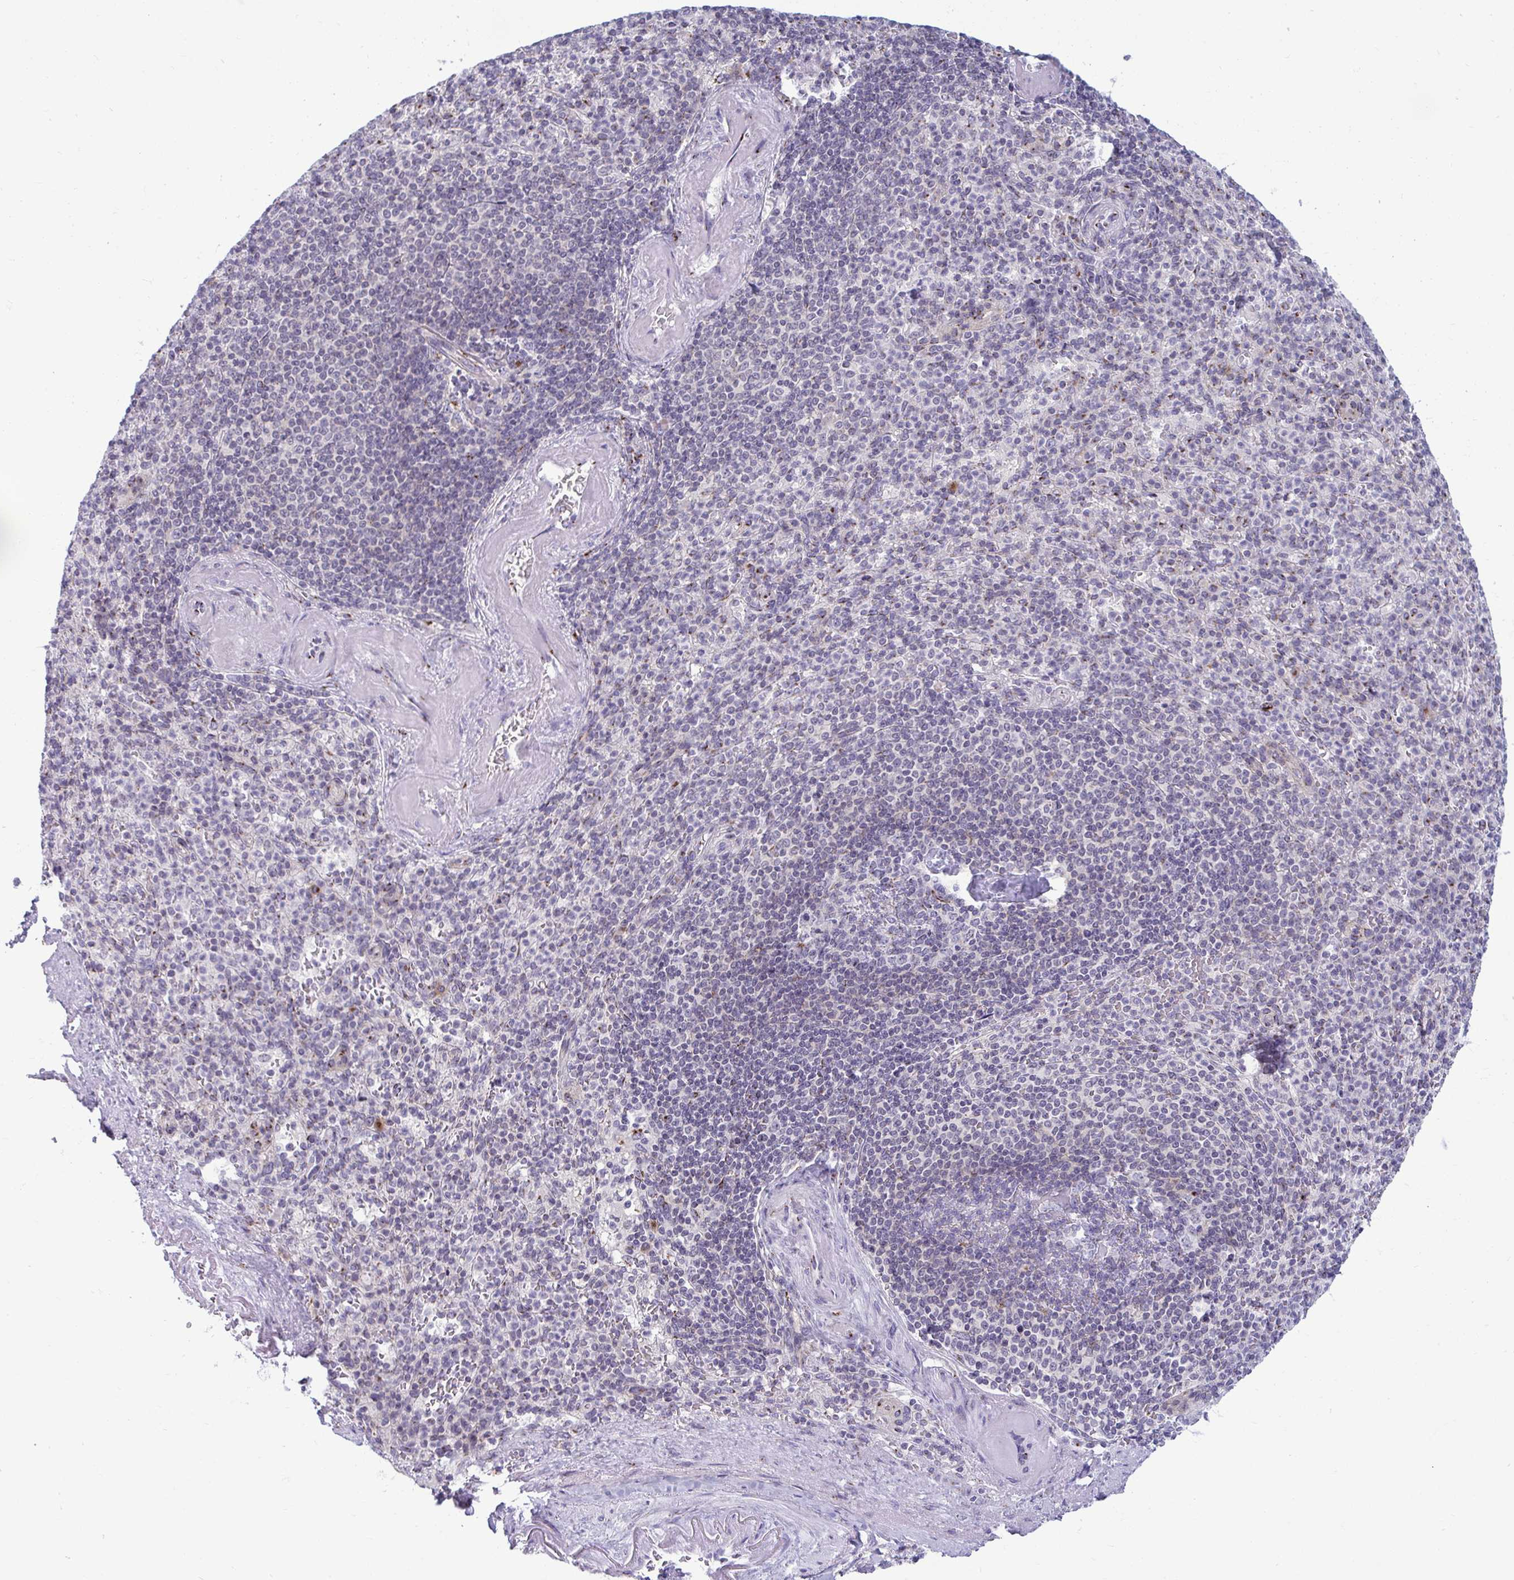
{"staining": {"intensity": "negative", "quantity": "none", "location": "none"}, "tissue": "spleen", "cell_type": "Cells in red pulp", "image_type": "normal", "snomed": [{"axis": "morphology", "description": "Normal tissue, NOS"}, {"axis": "topography", "description": "Spleen"}], "caption": "Immunohistochemistry image of normal spleen stained for a protein (brown), which shows no expression in cells in red pulp.", "gene": "DTX4", "patient": {"sex": "female", "age": 74}}